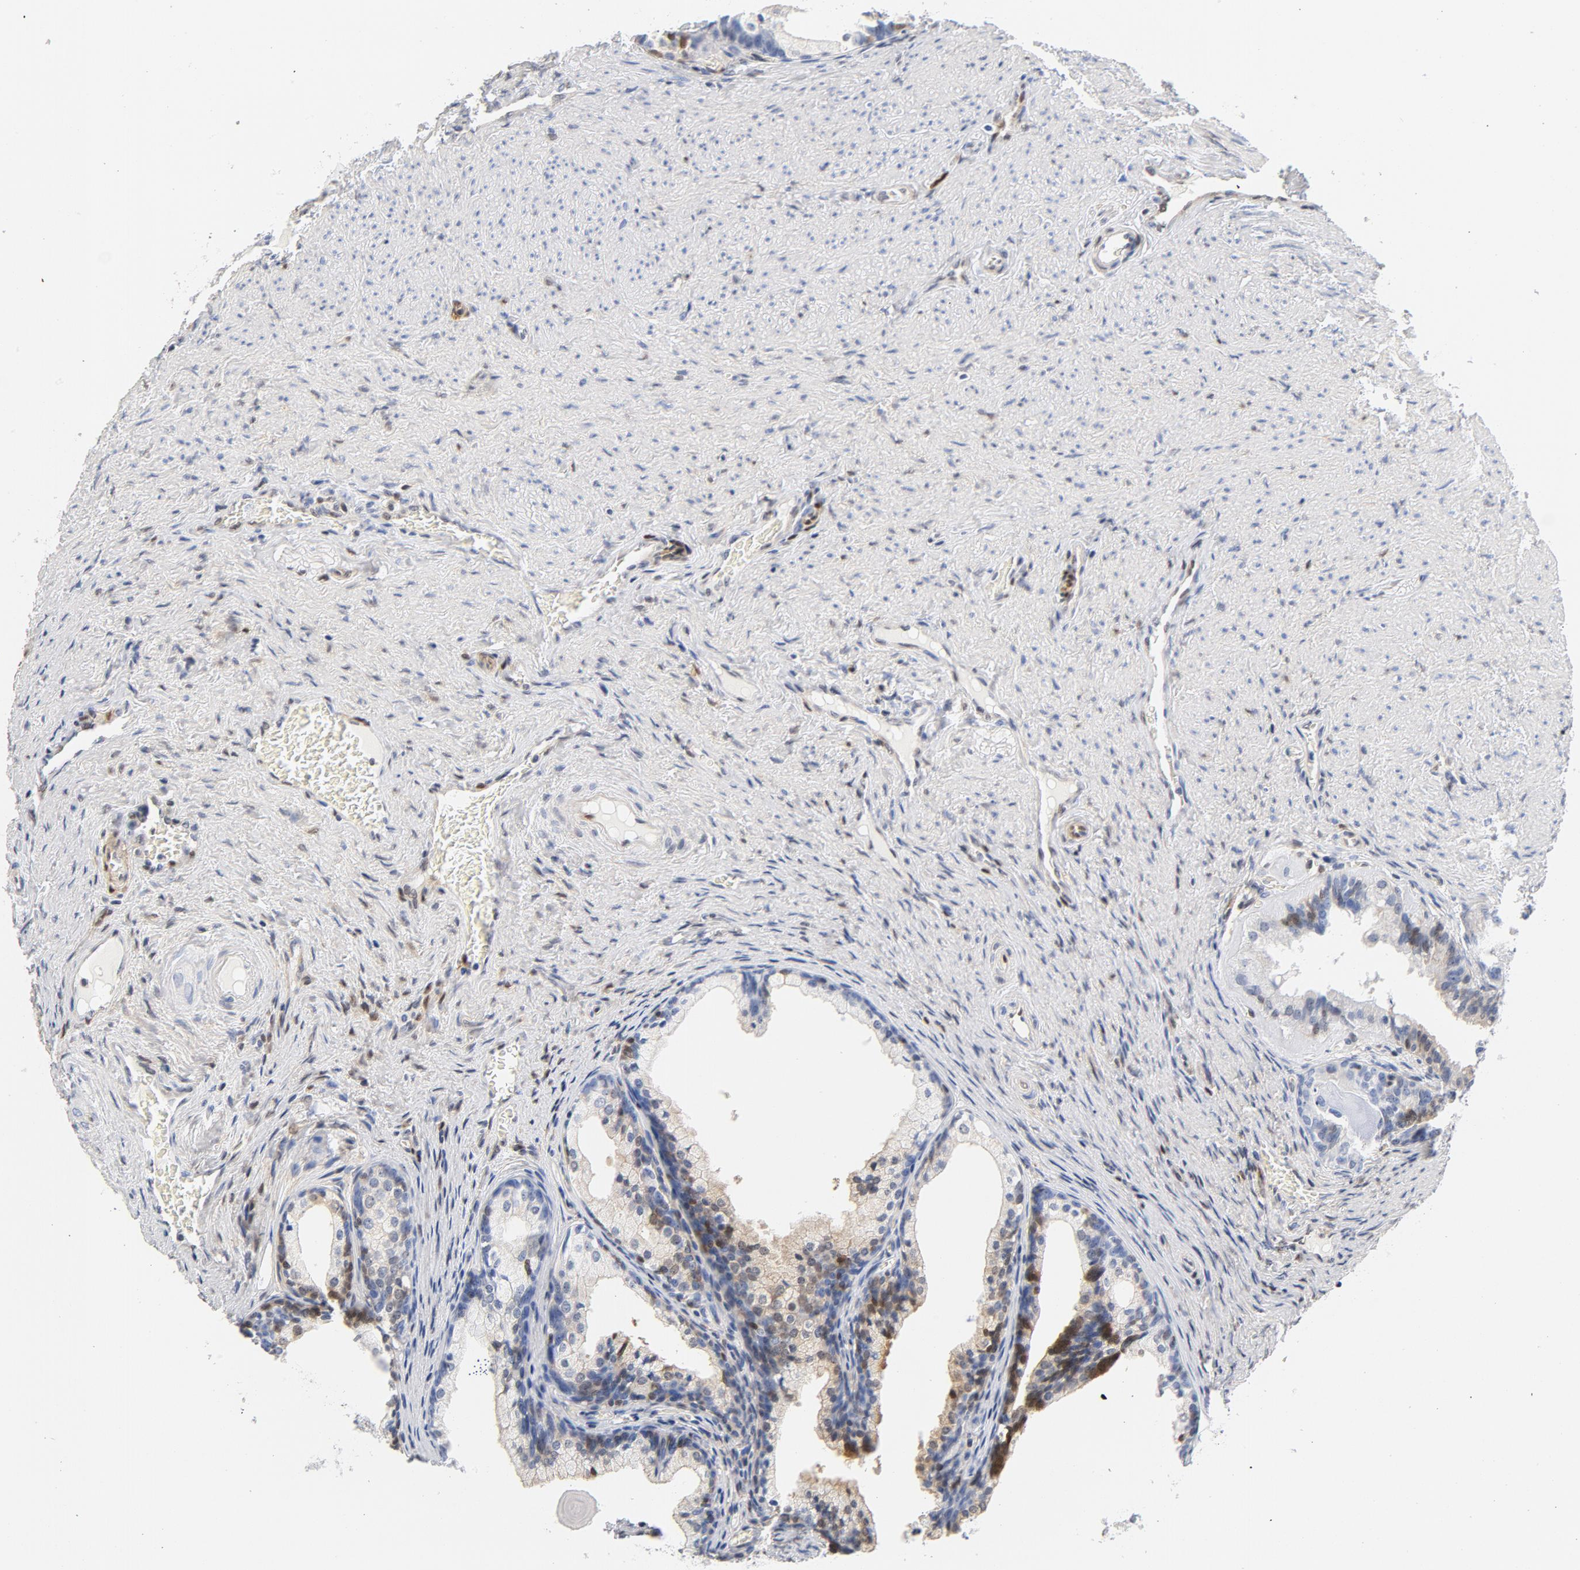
{"staining": {"intensity": "strong", "quantity": "25%-75%", "location": "cytoplasmic/membranous,nuclear"}, "tissue": "prostate cancer", "cell_type": "Tumor cells", "image_type": "cancer", "snomed": [{"axis": "morphology", "description": "Adenocarcinoma, Medium grade"}, {"axis": "topography", "description": "Prostate"}], "caption": "Strong cytoplasmic/membranous and nuclear expression is seen in about 25%-75% of tumor cells in prostate medium-grade adenocarcinoma.", "gene": "CDKN1B", "patient": {"sex": "male", "age": 60}}